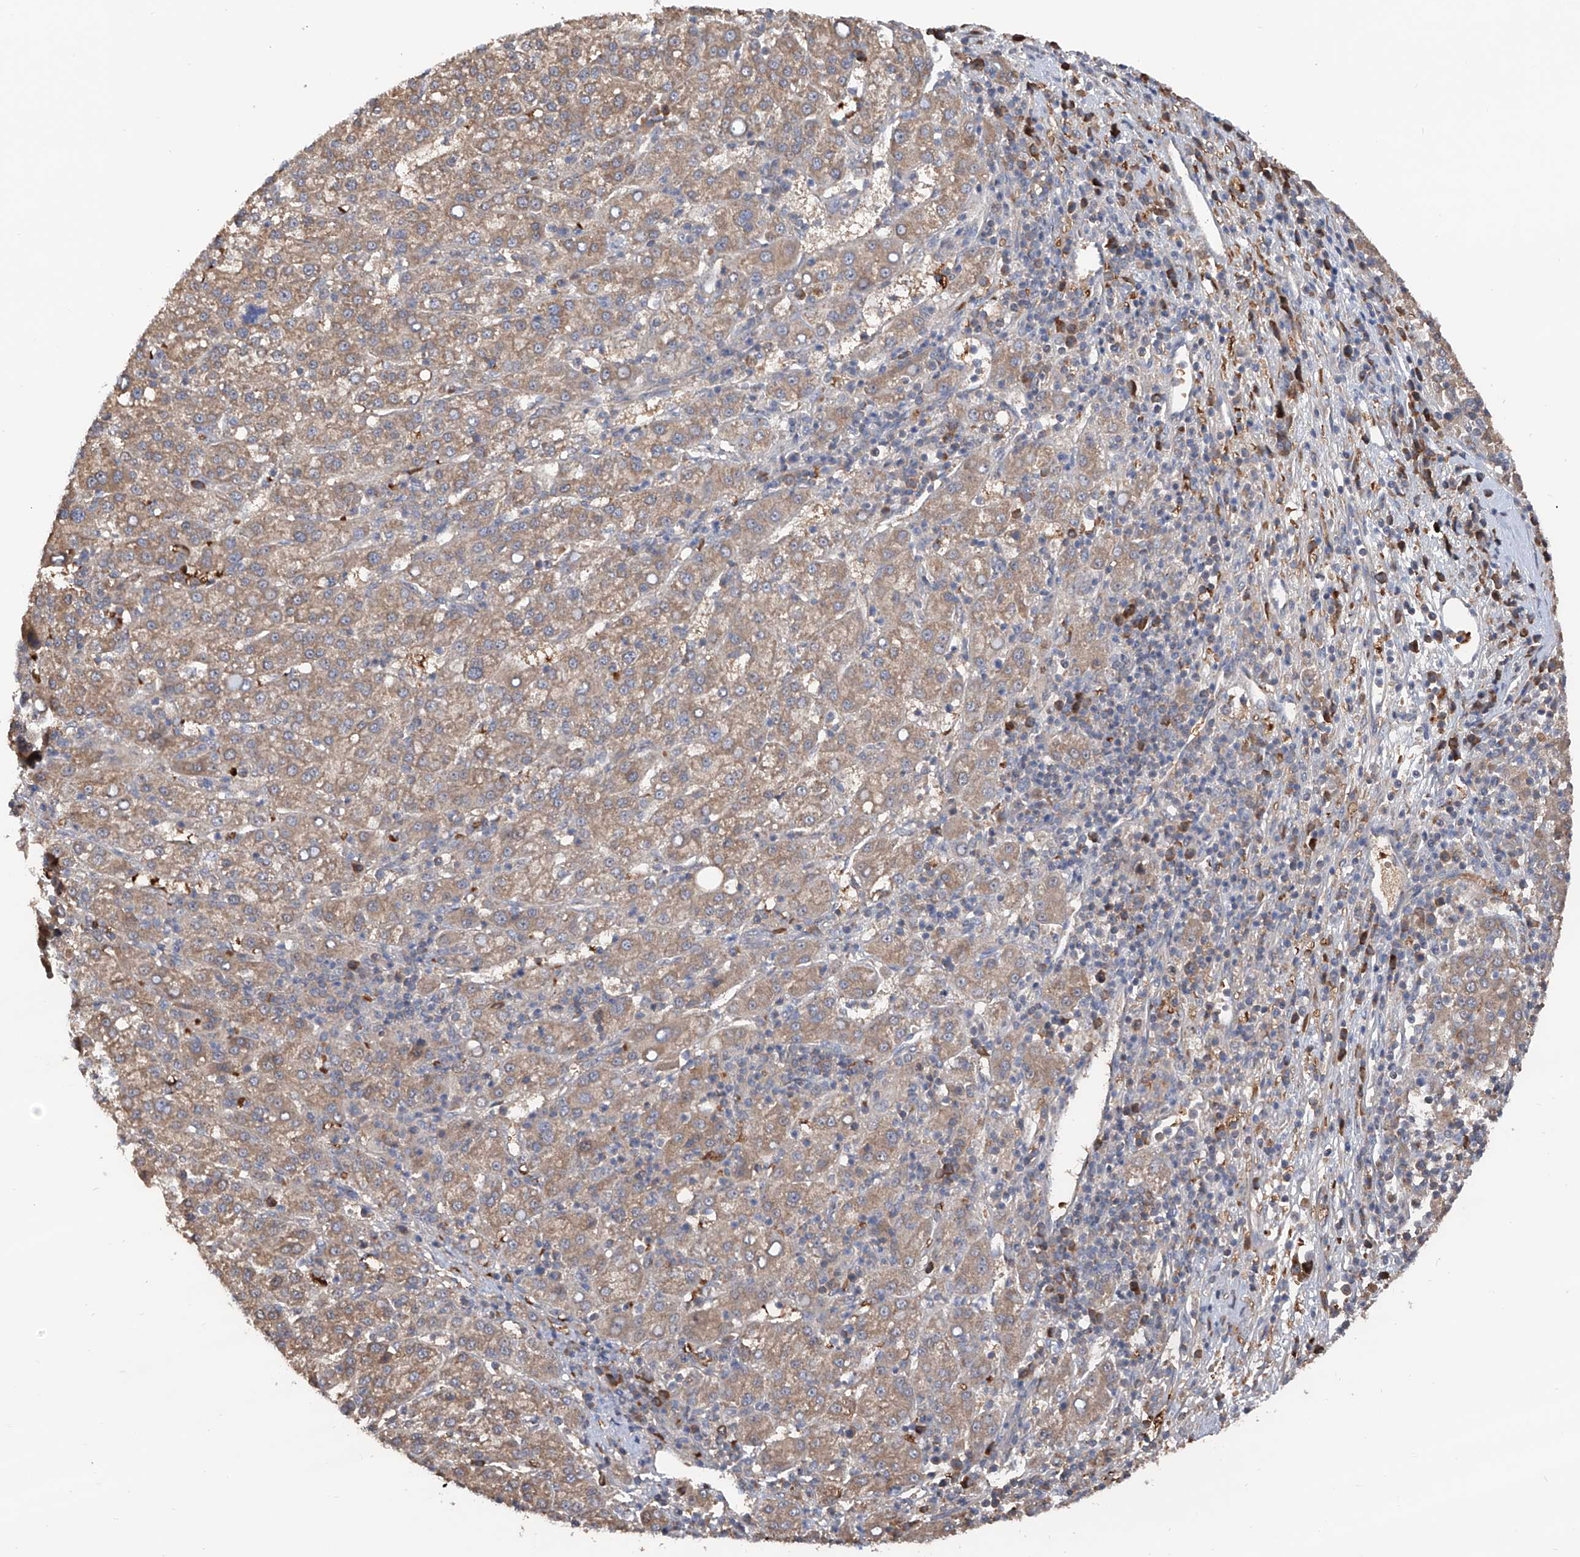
{"staining": {"intensity": "weak", "quantity": ">75%", "location": "cytoplasmic/membranous"}, "tissue": "liver cancer", "cell_type": "Tumor cells", "image_type": "cancer", "snomed": [{"axis": "morphology", "description": "Carcinoma, Hepatocellular, NOS"}, {"axis": "topography", "description": "Liver"}], "caption": "Immunohistochemistry (DAB) staining of human liver cancer displays weak cytoplasmic/membranous protein staining in about >75% of tumor cells.", "gene": "EDN1", "patient": {"sex": "female", "age": 58}}